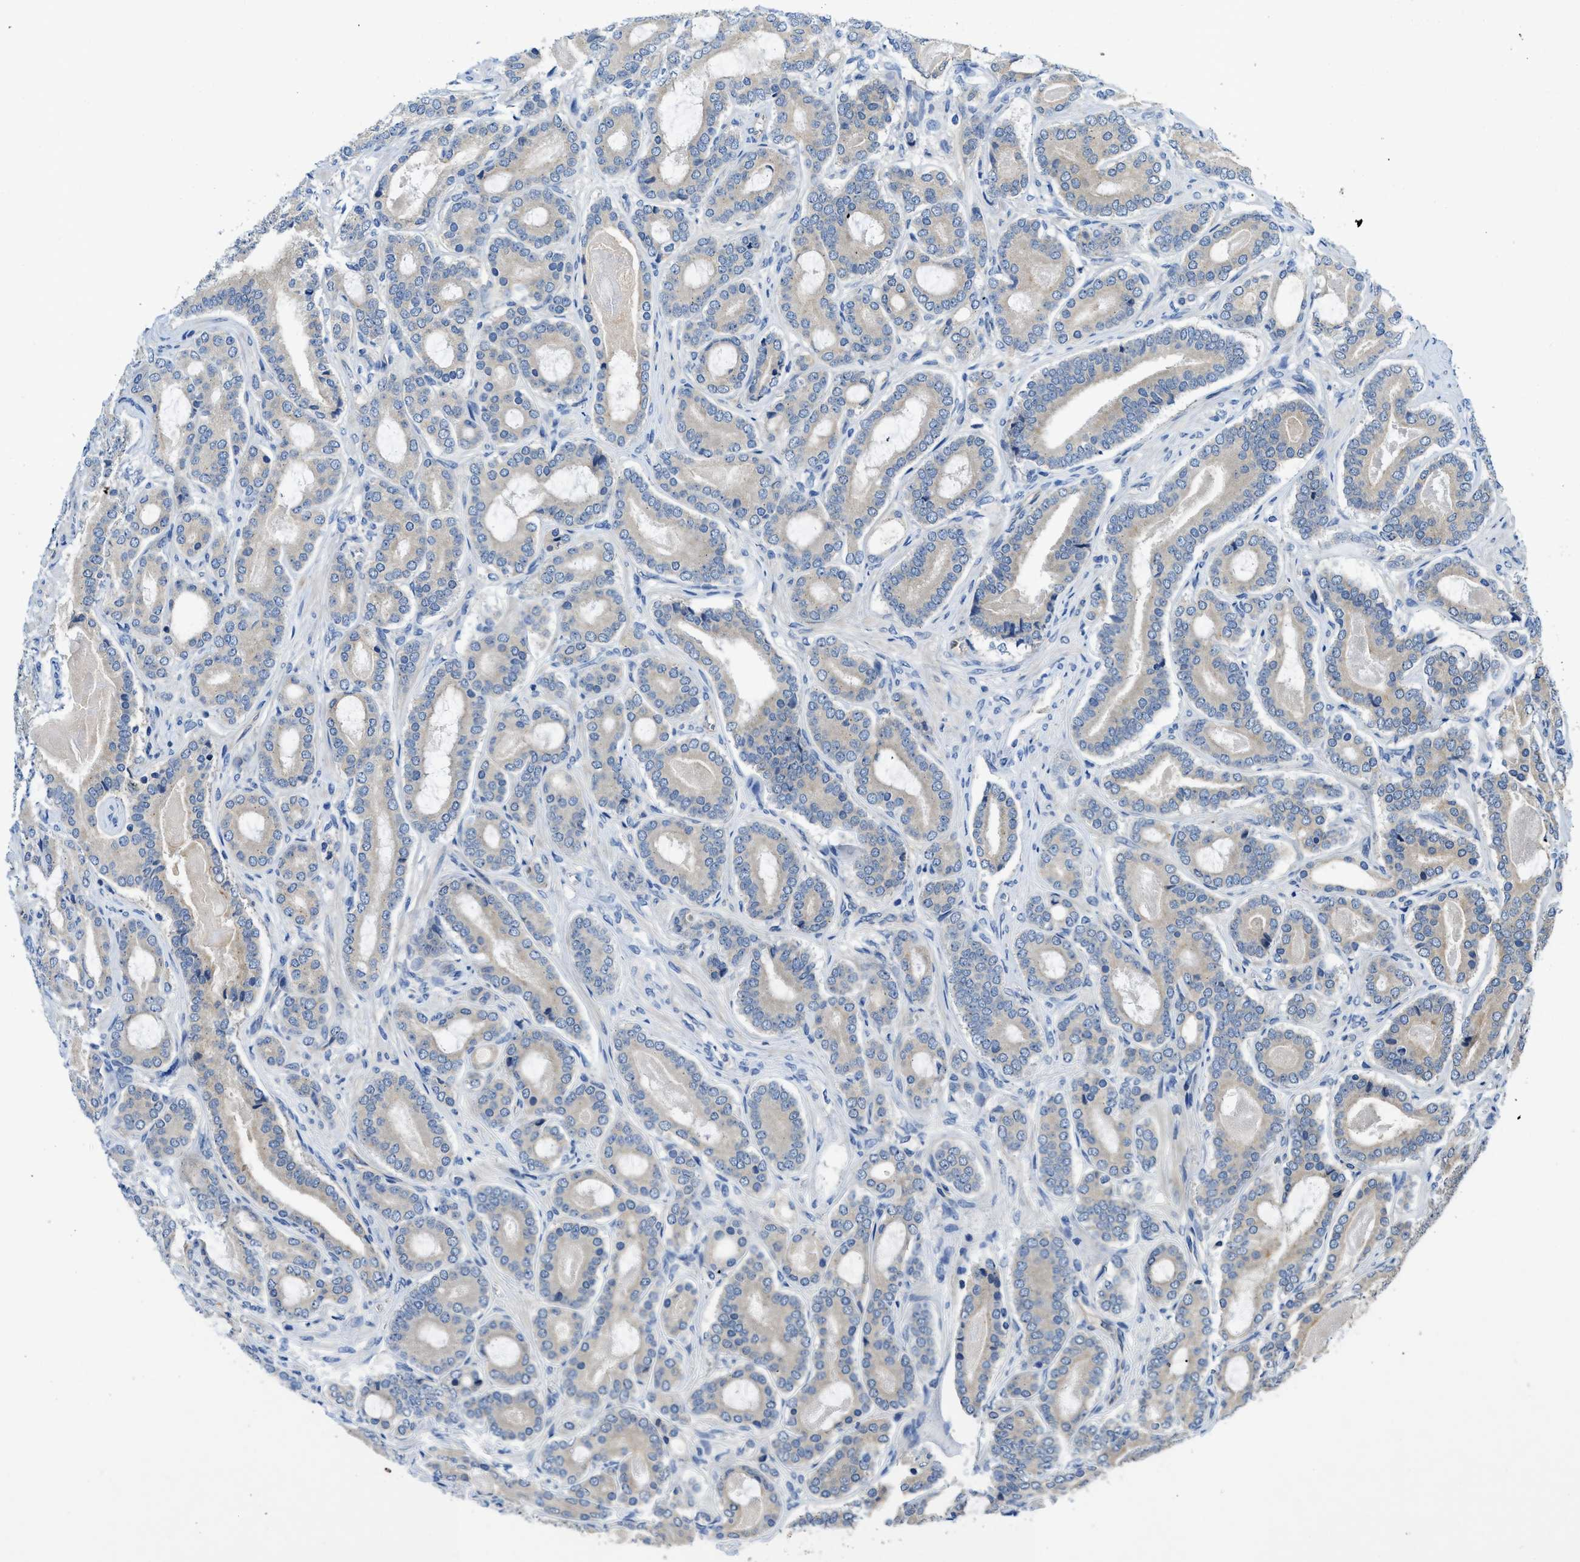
{"staining": {"intensity": "negative", "quantity": "none", "location": "none"}, "tissue": "prostate cancer", "cell_type": "Tumor cells", "image_type": "cancer", "snomed": [{"axis": "morphology", "description": "Adenocarcinoma, High grade"}, {"axis": "topography", "description": "Prostate"}], "caption": "DAB immunohistochemical staining of prostate cancer reveals no significant expression in tumor cells.", "gene": "RIPK2", "patient": {"sex": "male", "age": 60}}